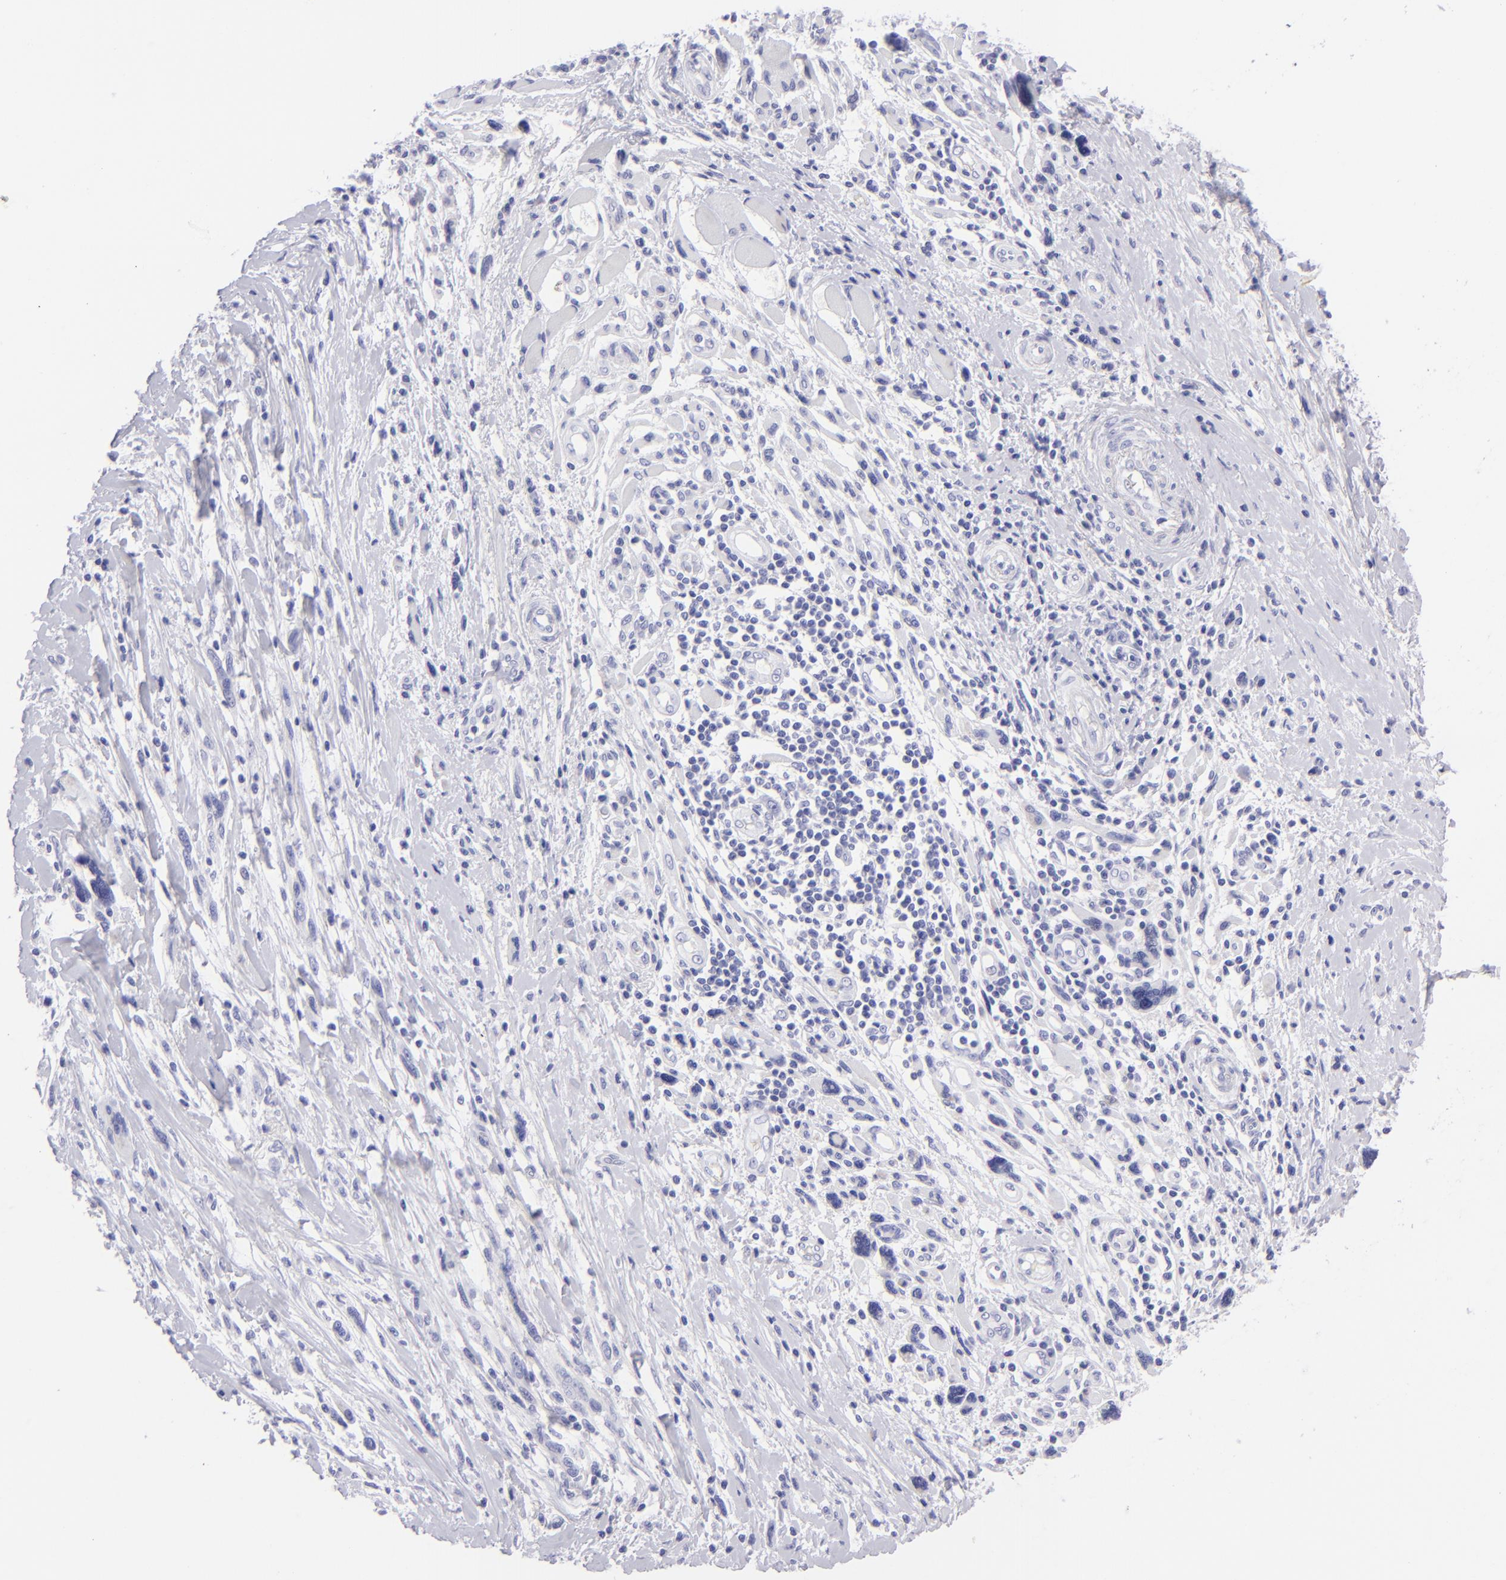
{"staining": {"intensity": "negative", "quantity": "none", "location": "none"}, "tissue": "melanoma", "cell_type": "Tumor cells", "image_type": "cancer", "snomed": [{"axis": "morphology", "description": "Malignant melanoma, NOS"}, {"axis": "topography", "description": "Skin"}], "caption": "This is an IHC image of human malignant melanoma. There is no staining in tumor cells.", "gene": "SLC1A3", "patient": {"sex": "male", "age": 91}}